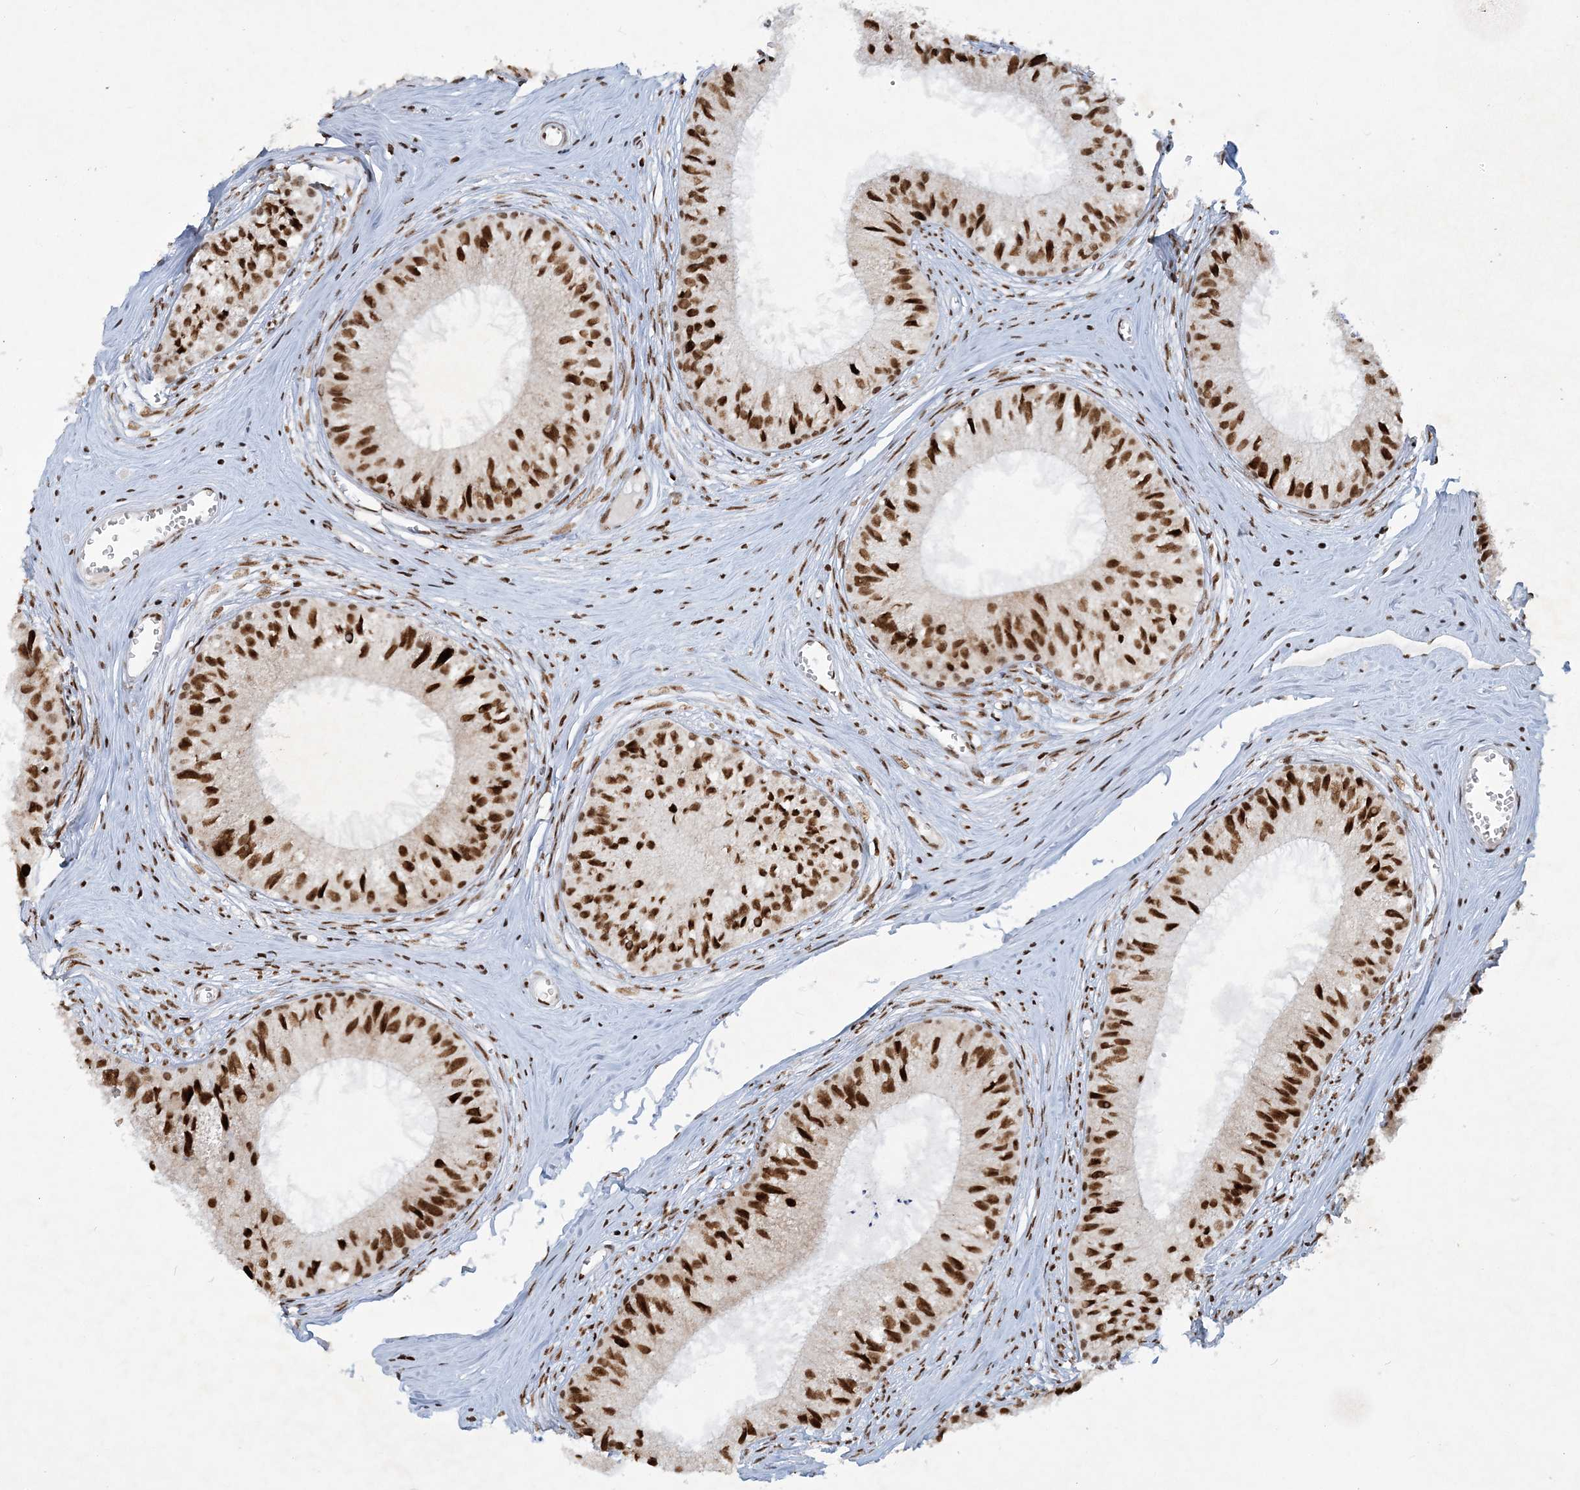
{"staining": {"intensity": "strong", "quantity": ">75%", "location": "nuclear"}, "tissue": "epididymis", "cell_type": "Glandular cells", "image_type": "normal", "snomed": [{"axis": "morphology", "description": "Normal tissue, NOS"}, {"axis": "topography", "description": "Epididymis"}], "caption": "Immunohistochemical staining of unremarkable human epididymis displays high levels of strong nuclear staining in approximately >75% of glandular cells. (Stains: DAB in brown, nuclei in blue, Microscopy: brightfield microscopy at high magnification).", "gene": "DELE1", "patient": {"sex": "male", "age": 36}}